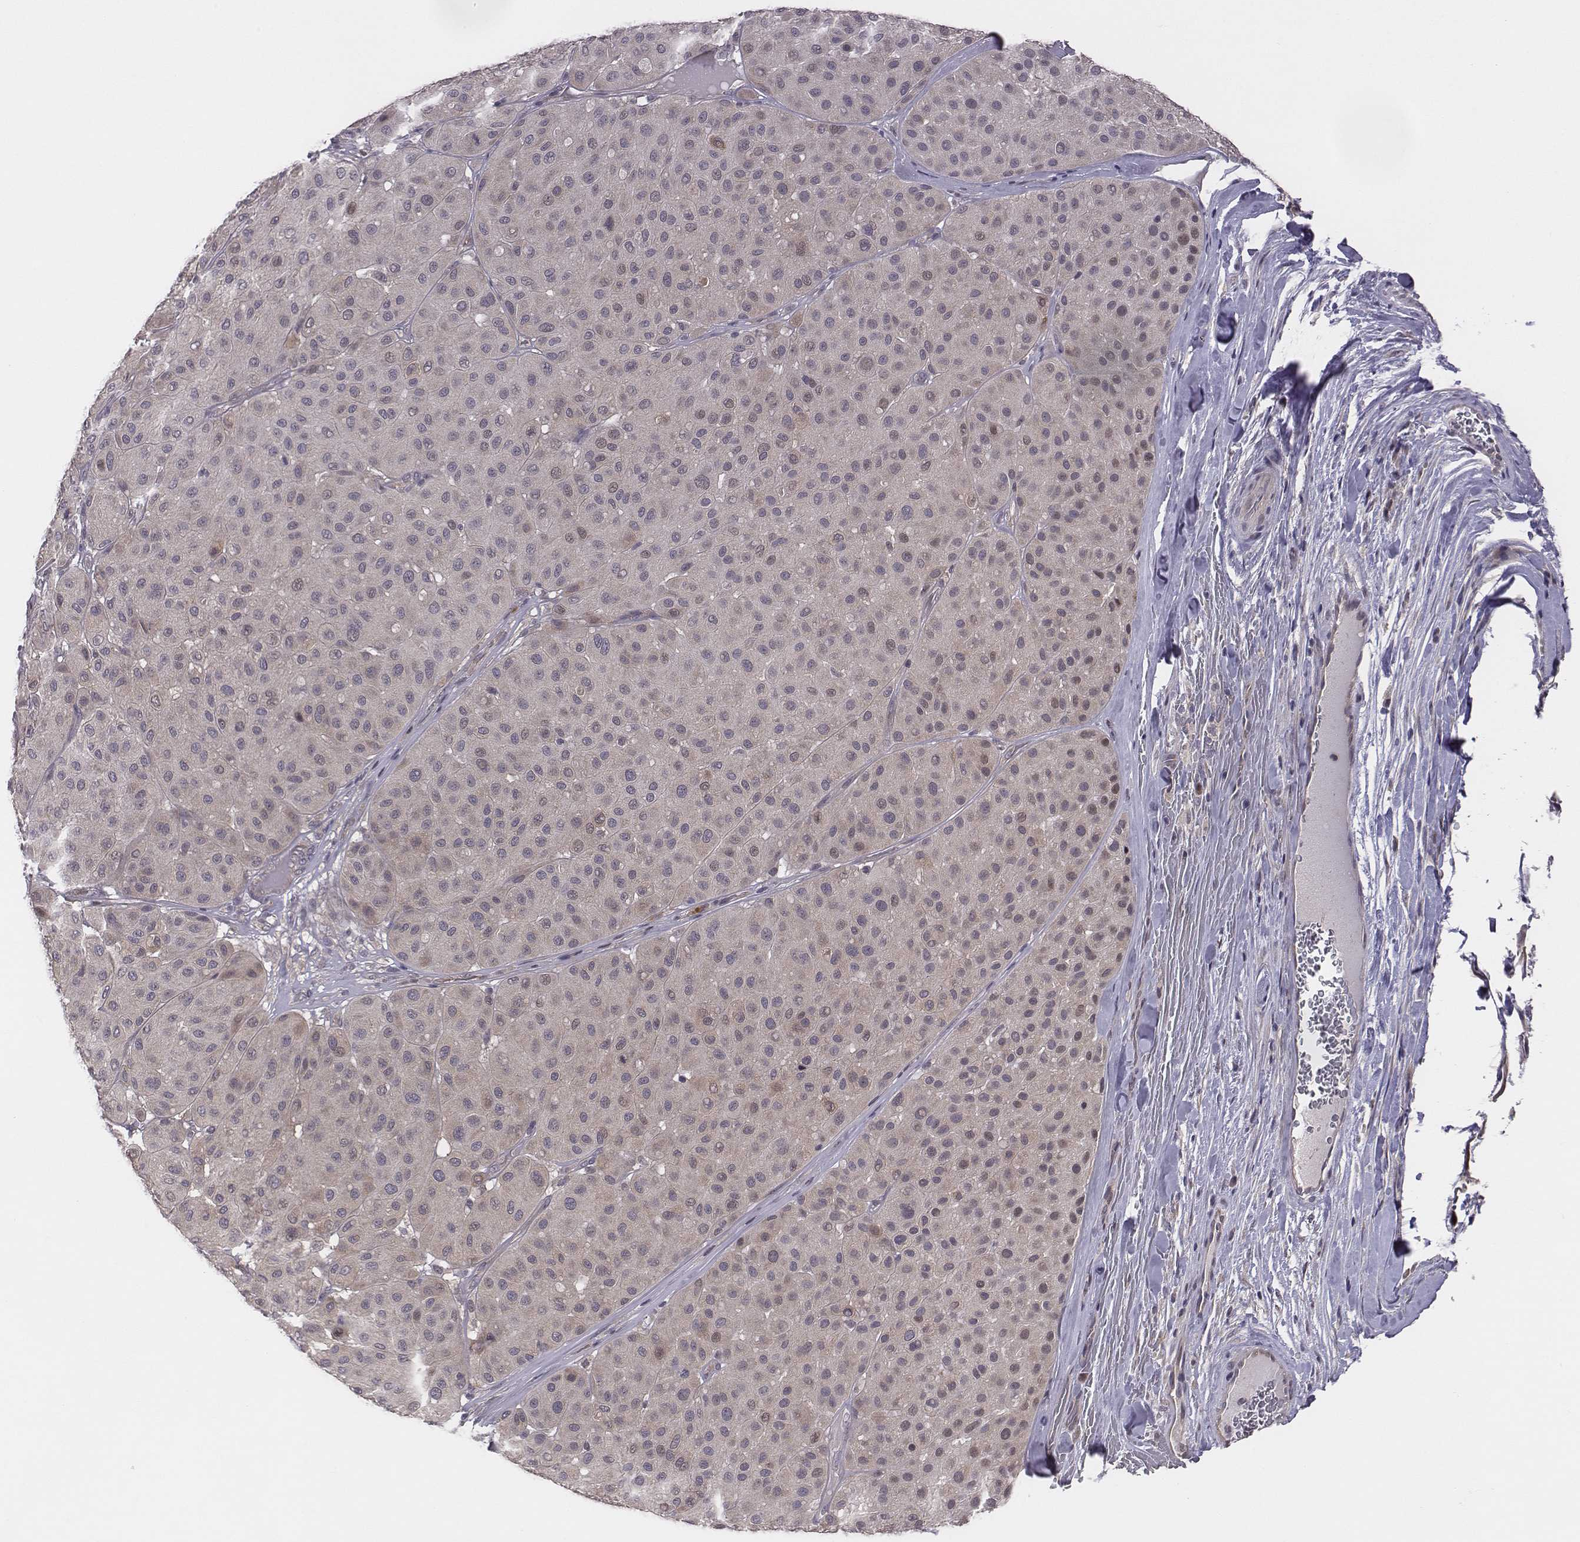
{"staining": {"intensity": "weak", "quantity": "<25%", "location": "cytoplasmic/membranous"}, "tissue": "melanoma", "cell_type": "Tumor cells", "image_type": "cancer", "snomed": [{"axis": "morphology", "description": "Malignant melanoma, Metastatic site"}, {"axis": "topography", "description": "Smooth muscle"}], "caption": "High power microscopy micrograph of an IHC micrograph of malignant melanoma (metastatic site), revealing no significant expression in tumor cells.", "gene": "SMURF2", "patient": {"sex": "male", "age": 41}}